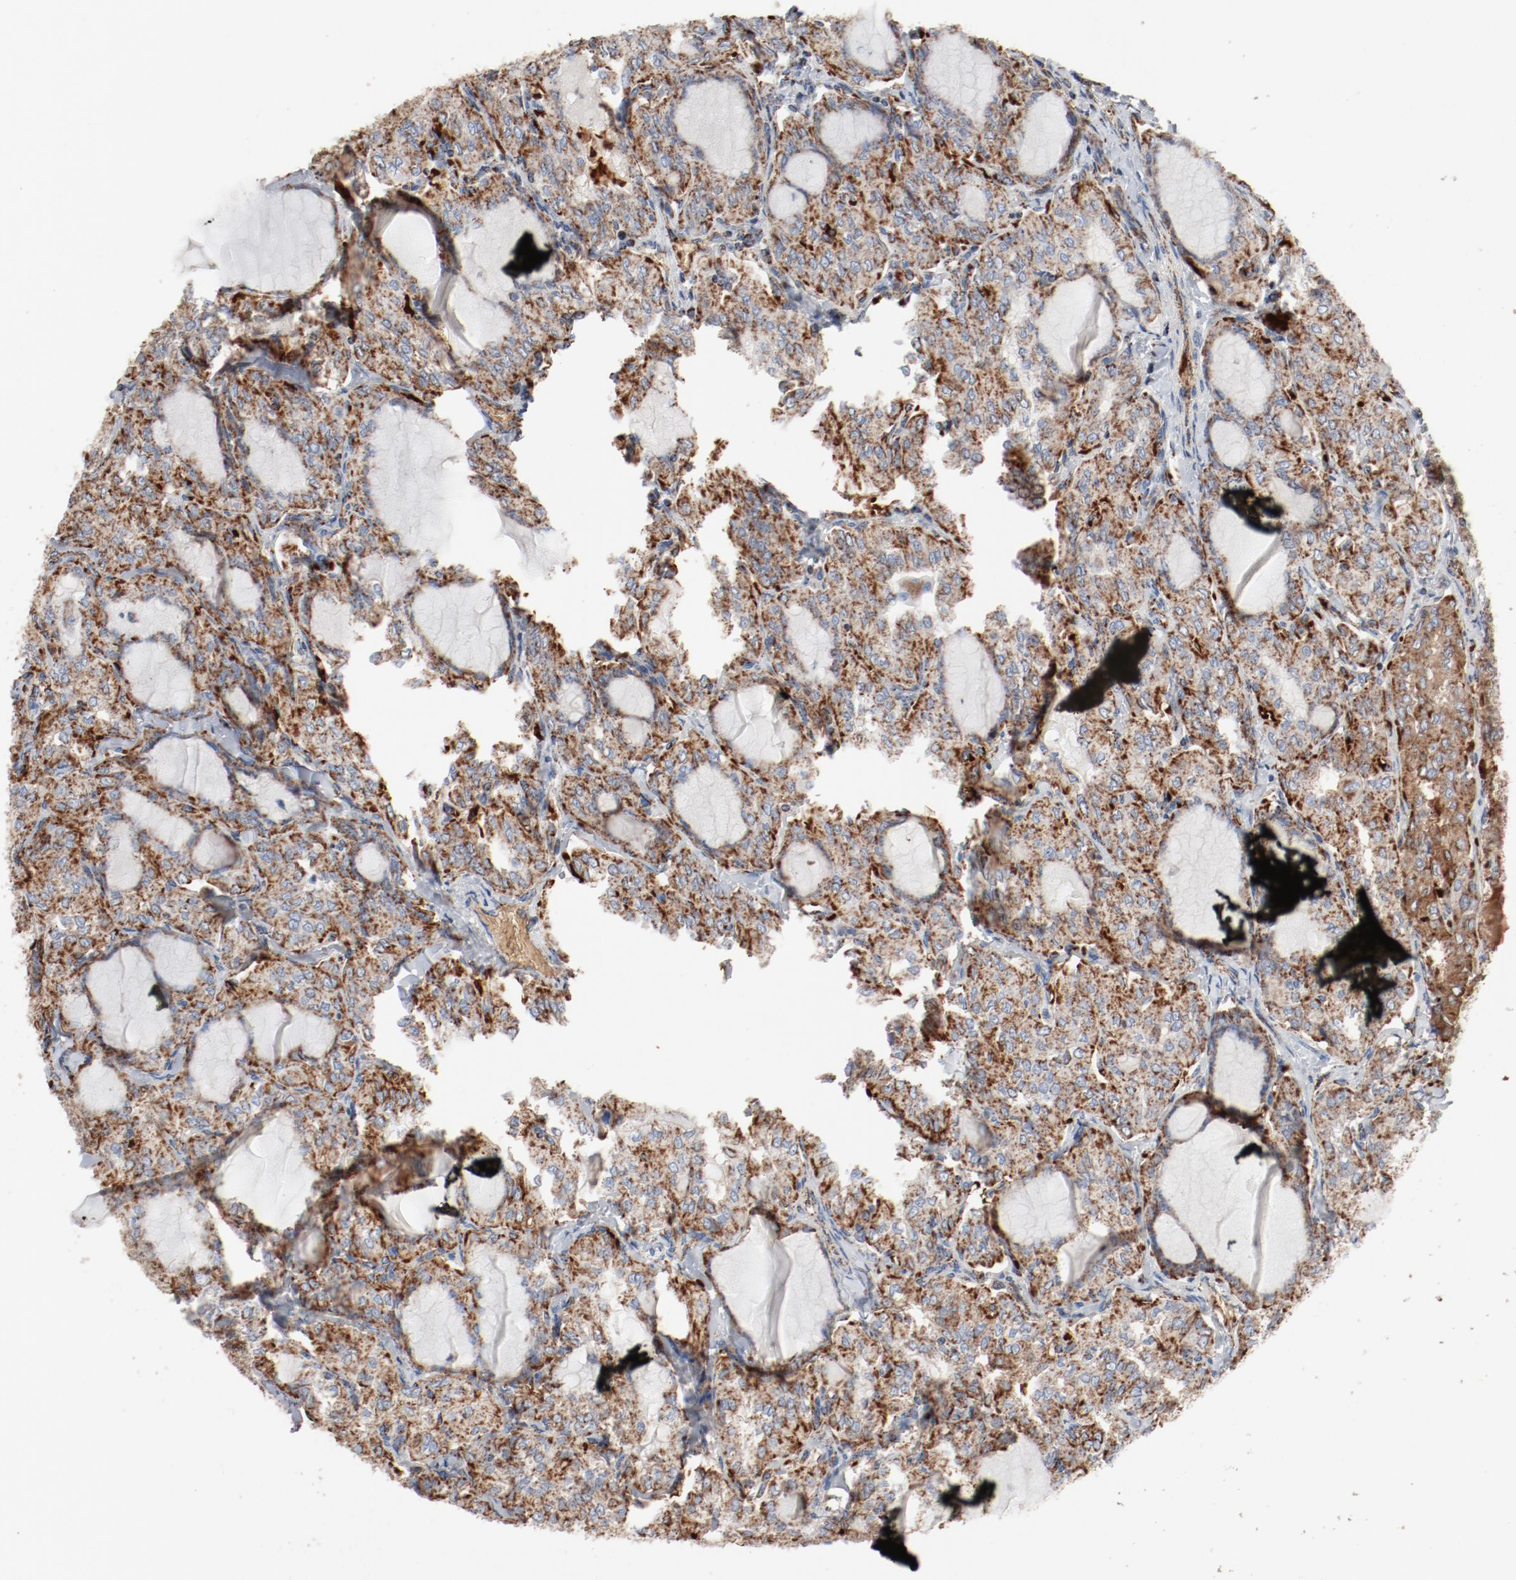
{"staining": {"intensity": "moderate", "quantity": ">75%", "location": "cytoplasmic/membranous"}, "tissue": "thyroid cancer", "cell_type": "Tumor cells", "image_type": "cancer", "snomed": [{"axis": "morphology", "description": "Papillary adenocarcinoma, NOS"}, {"axis": "topography", "description": "Thyroid gland"}], "caption": "Human thyroid cancer (papillary adenocarcinoma) stained with a brown dye exhibits moderate cytoplasmic/membranous positive staining in approximately >75% of tumor cells.", "gene": "NDUFB8", "patient": {"sex": "male", "age": 20}}